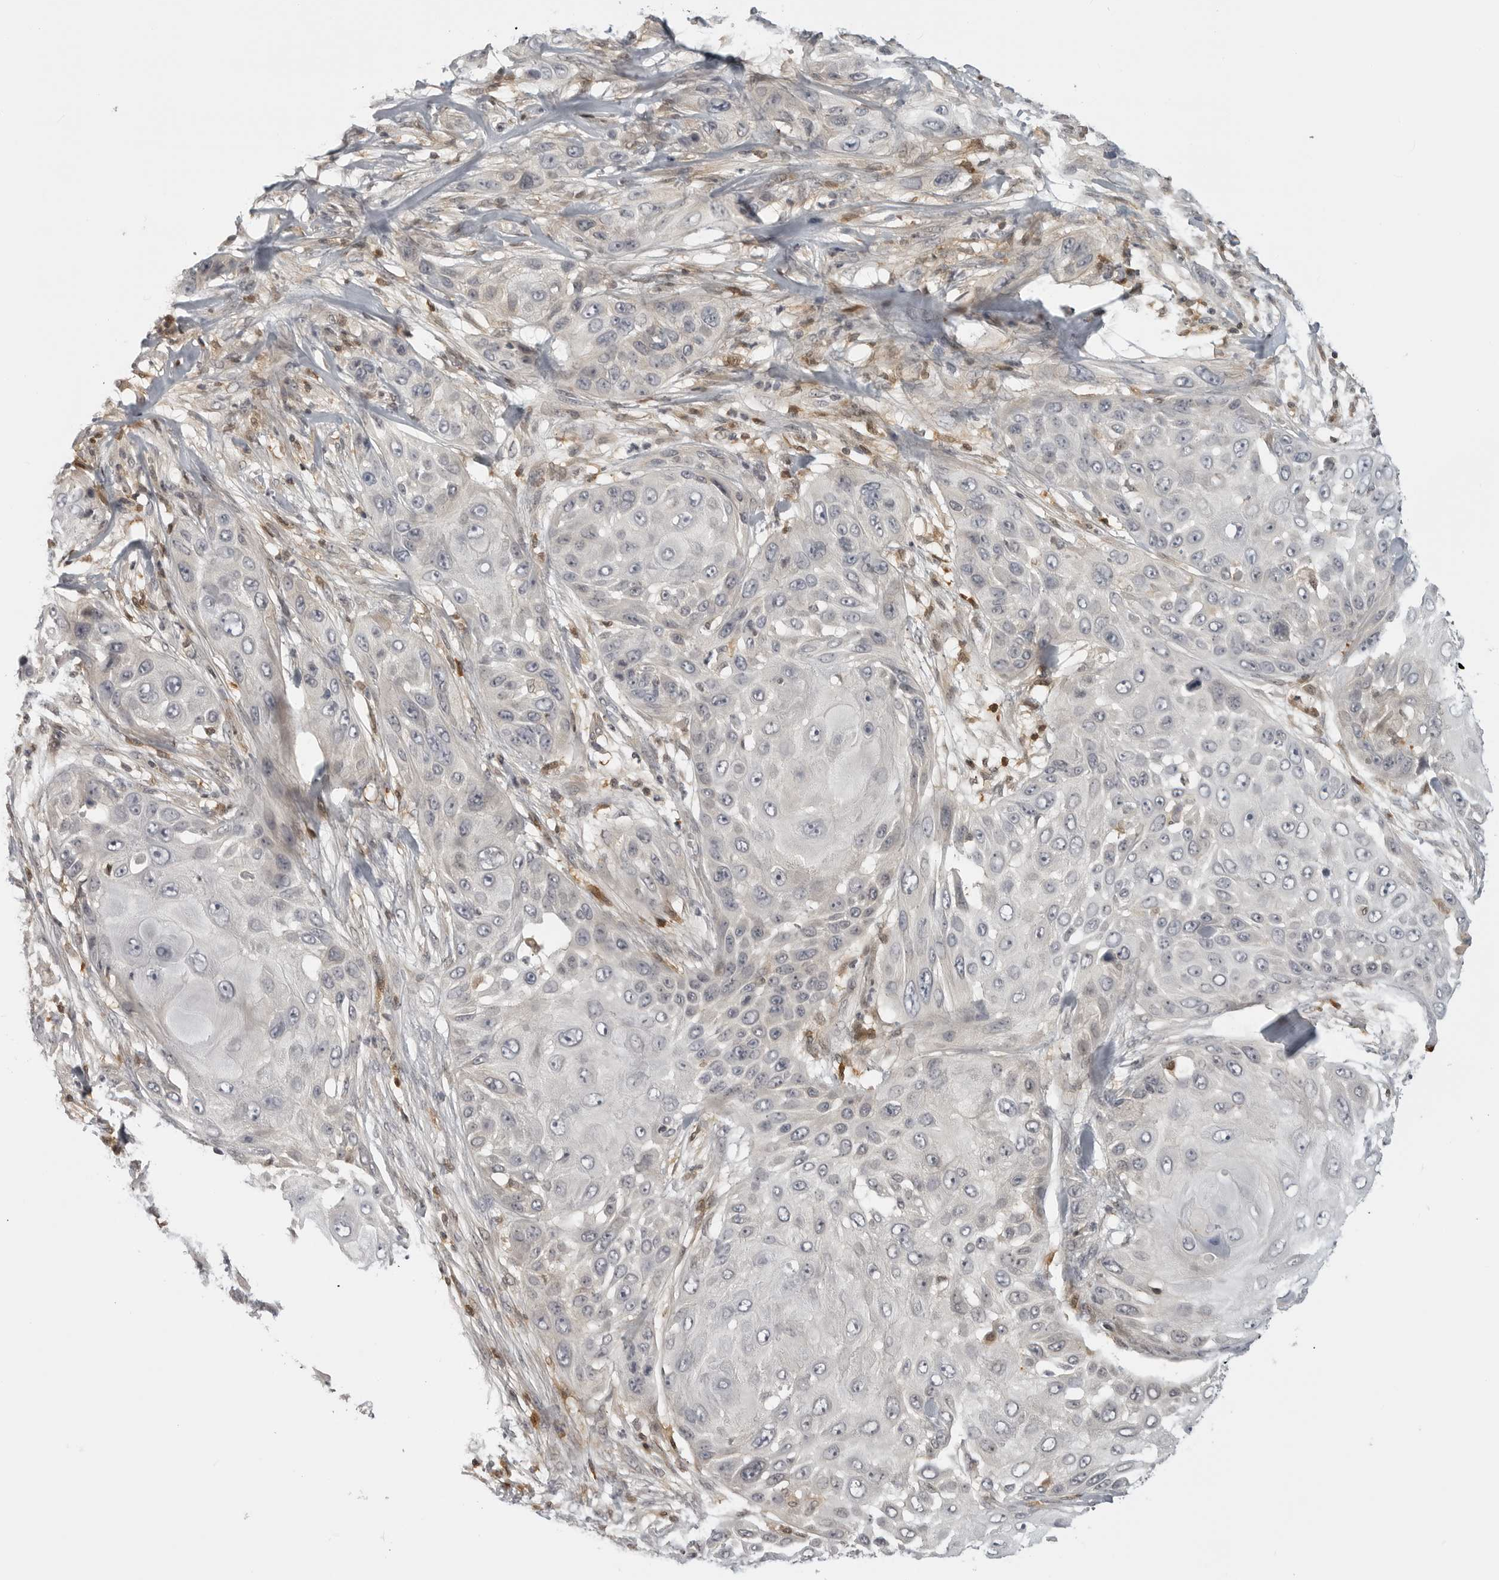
{"staining": {"intensity": "negative", "quantity": "none", "location": "none"}, "tissue": "skin cancer", "cell_type": "Tumor cells", "image_type": "cancer", "snomed": [{"axis": "morphology", "description": "Squamous cell carcinoma, NOS"}, {"axis": "topography", "description": "Skin"}], "caption": "An immunohistochemistry (IHC) image of skin squamous cell carcinoma is shown. There is no staining in tumor cells of skin squamous cell carcinoma.", "gene": "CTIF", "patient": {"sex": "female", "age": 44}}